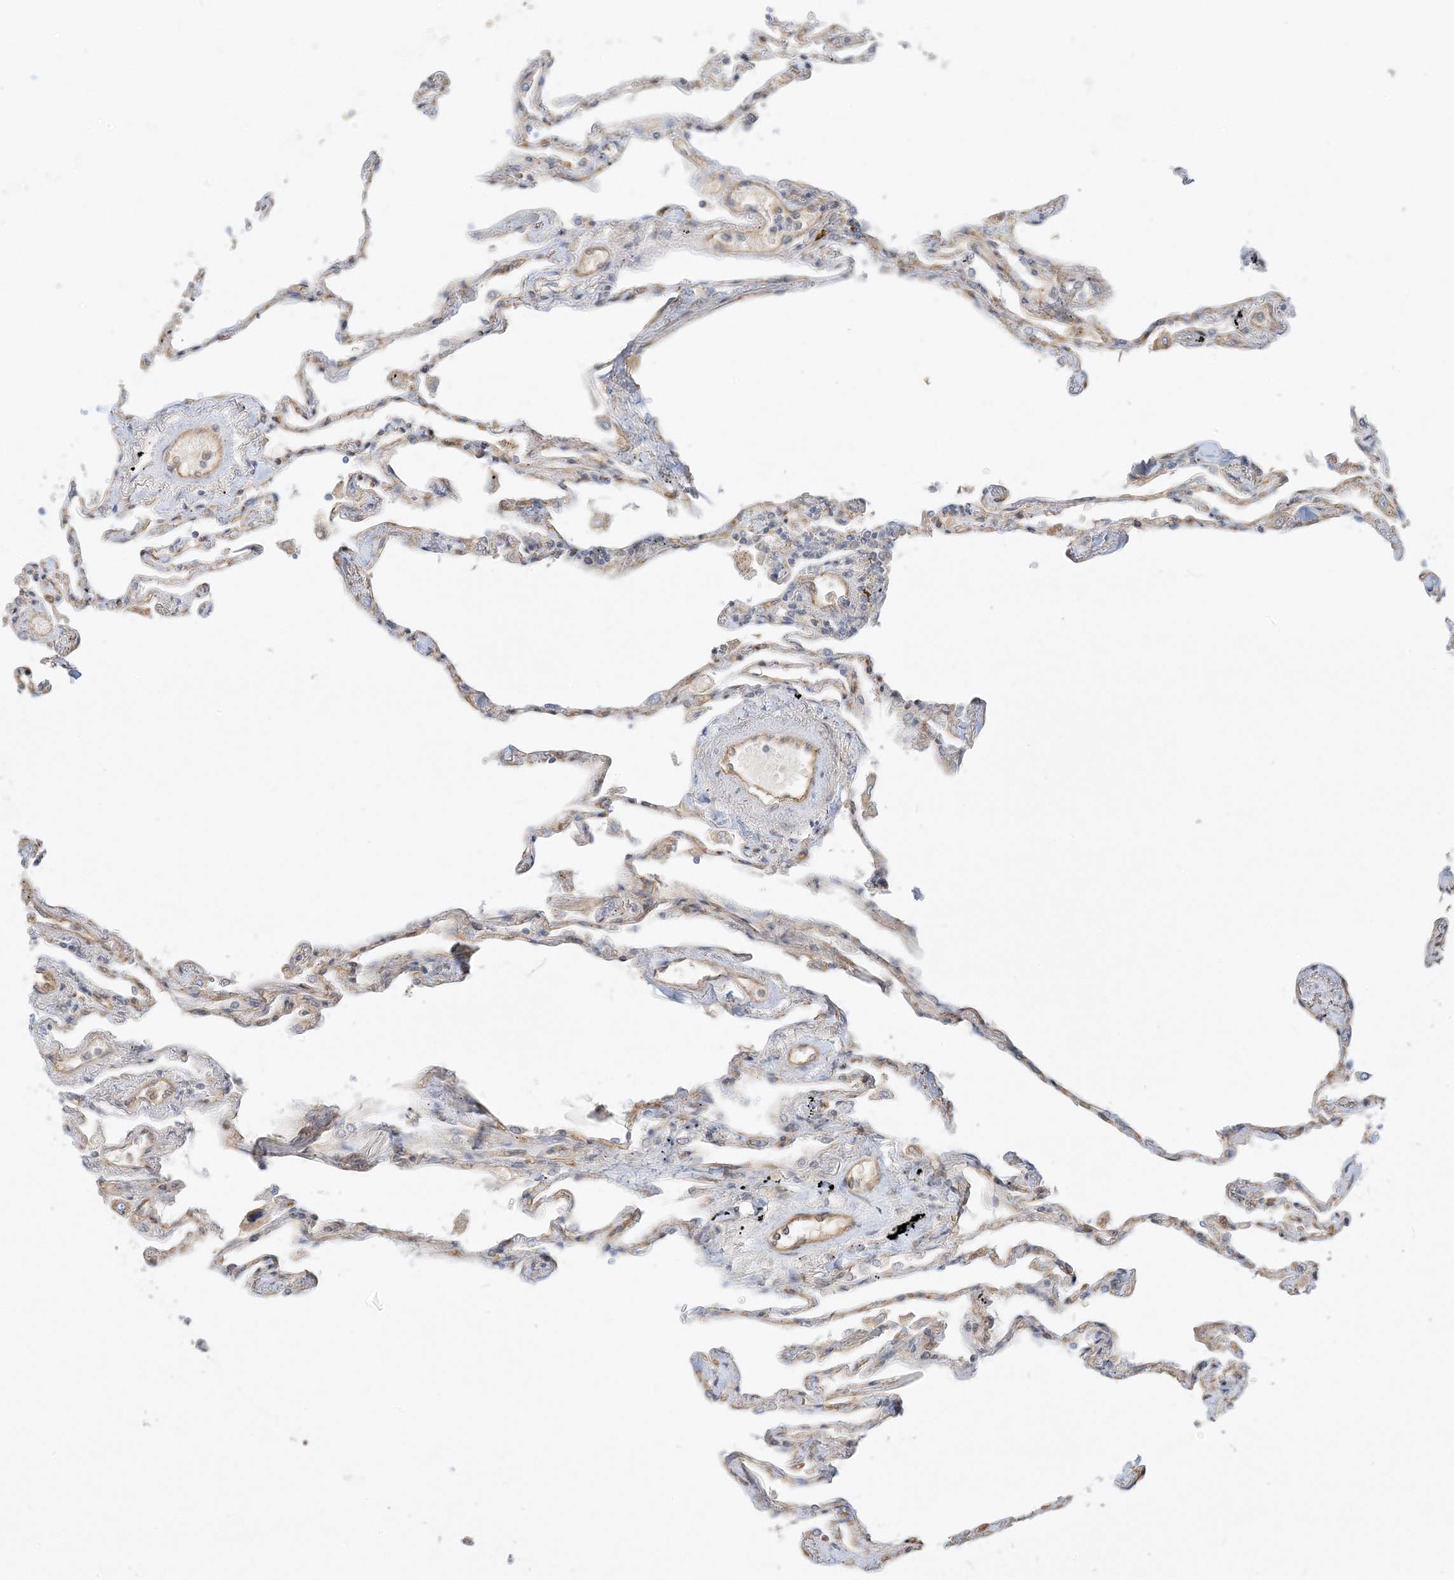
{"staining": {"intensity": "moderate", "quantity": "<25%", "location": "cytoplasmic/membranous"}, "tissue": "lung", "cell_type": "Alveolar cells", "image_type": "normal", "snomed": [{"axis": "morphology", "description": "Normal tissue, NOS"}, {"axis": "topography", "description": "Lung"}], "caption": "DAB immunohistochemical staining of benign lung shows moderate cytoplasmic/membranous protein staining in approximately <25% of alveolar cells.", "gene": "UBAP2L", "patient": {"sex": "female", "age": 67}}